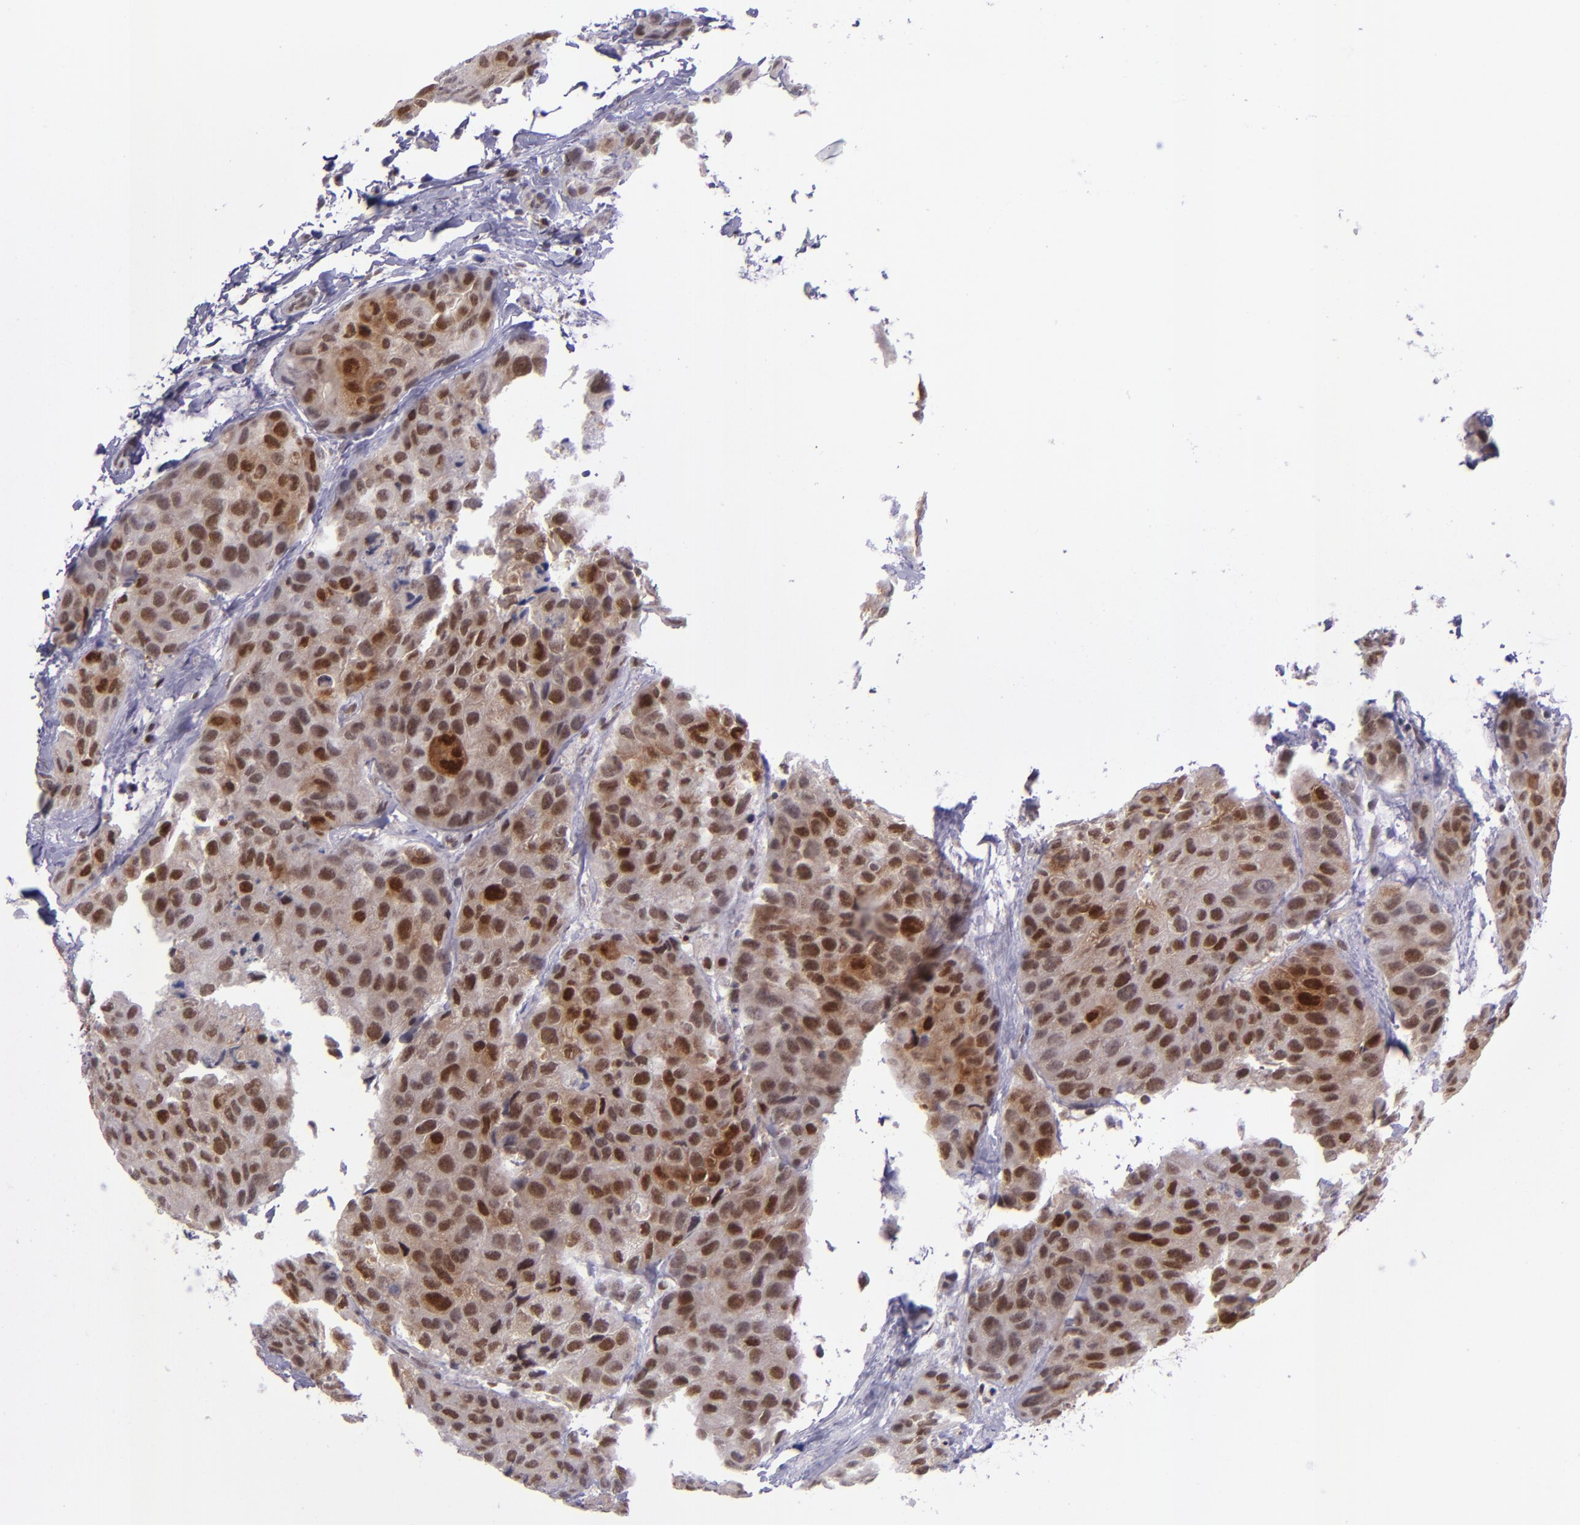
{"staining": {"intensity": "strong", "quantity": ">75%", "location": "cytoplasmic/membranous,nuclear"}, "tissue": "breast cancer", "cell_type": "Tumor cells", "image_type": "cancer", "snomed": [{"axis": "morphology", "description": "Duct carcinoma"}, {"axis": "topography", "description": "Breast"}], "caption": "An immunohistochemistry image of tumor tissue is shown. Protein staining in brown highlights strong cytoplasmic/membranous and nuclear positivity in breast cancer (infiltrating ductal carcinoma) within tumor cells.", "gene": "BAG1", "patient": {"sex": "female", "age": 68}}